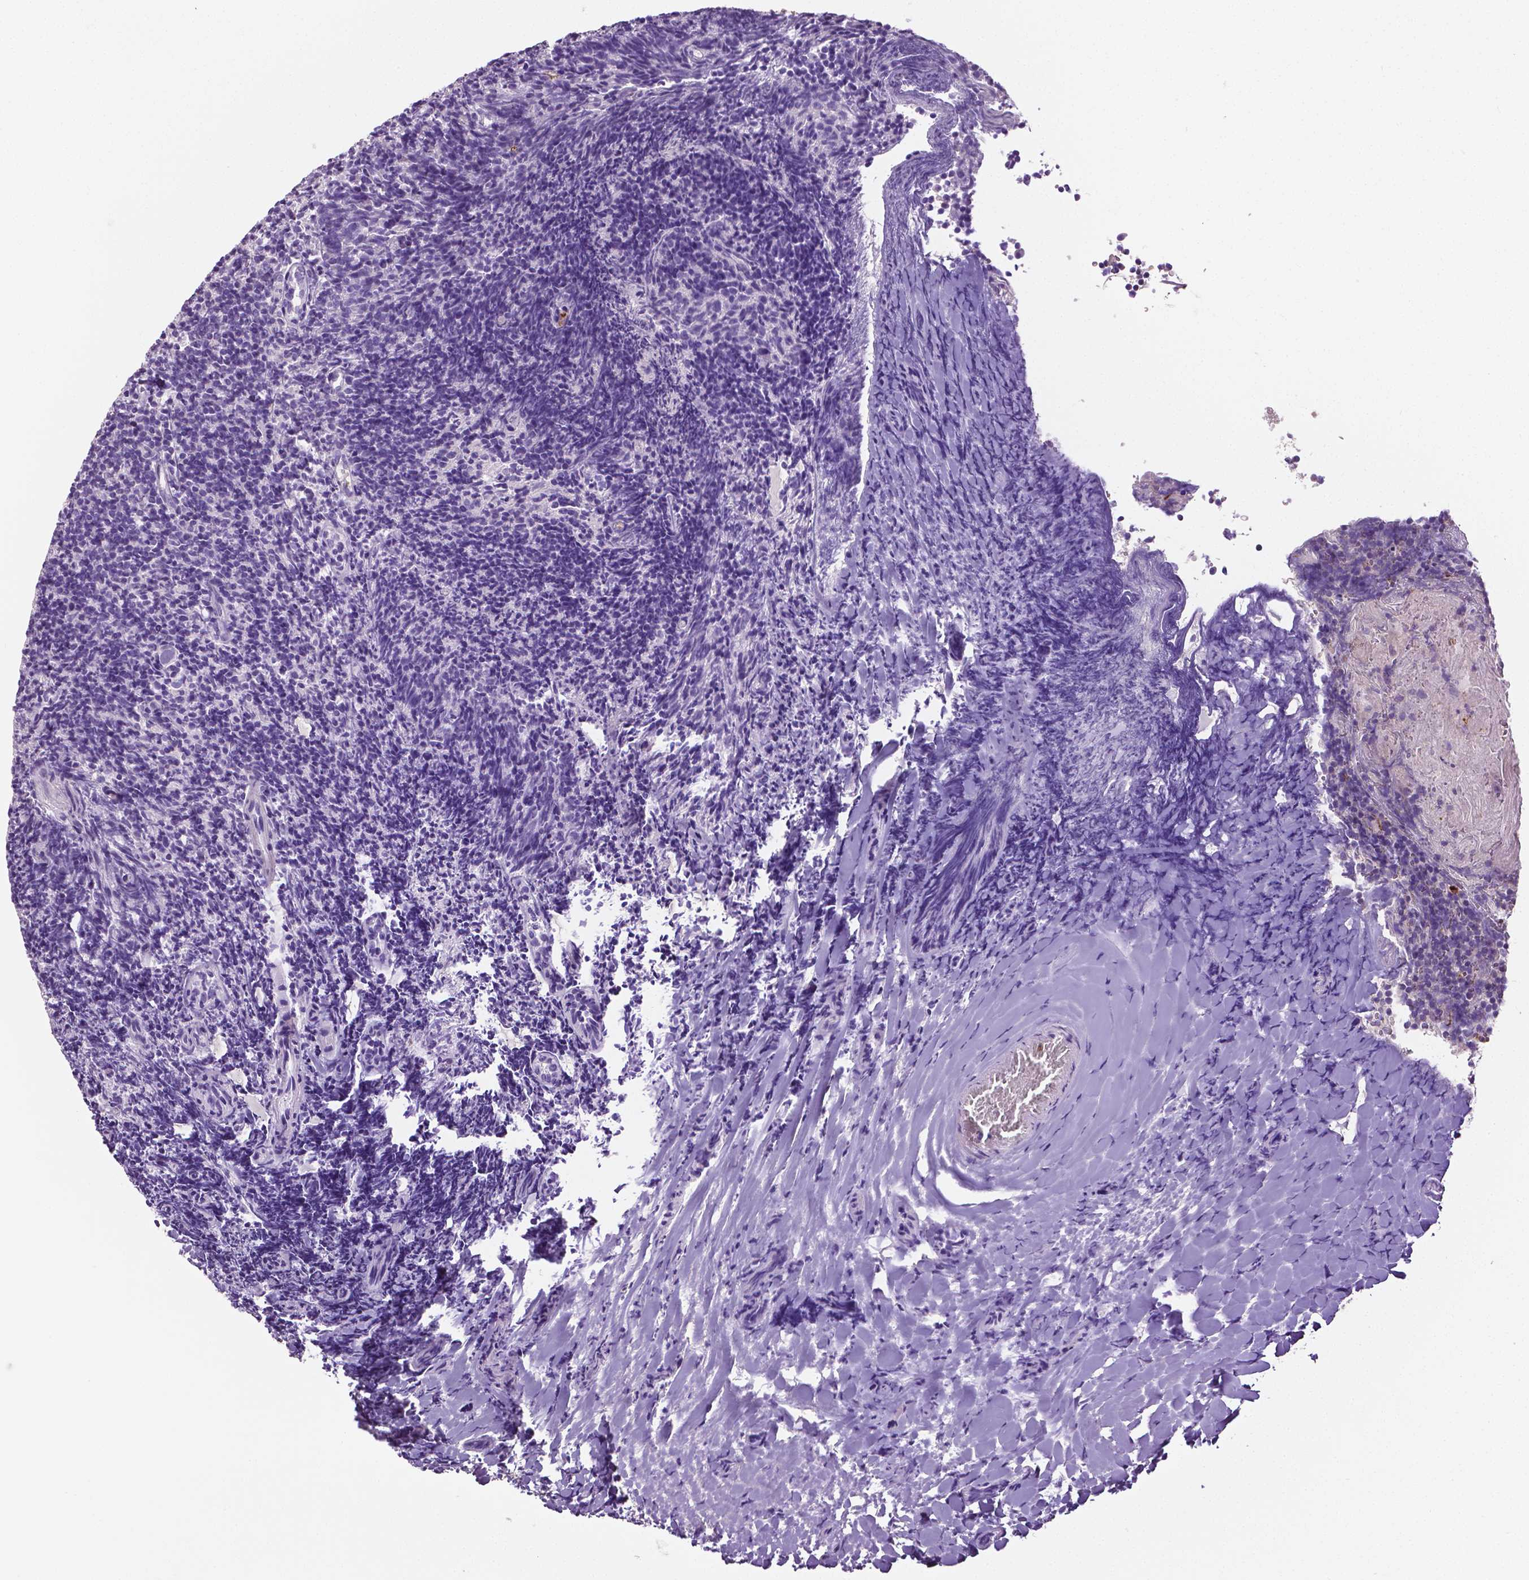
{"staining": {"intensity": "negative", "quantity": "none", "location": "none"}, "tissue": "tonsil", "cell_type": "Germinal center cells", "image_type": "normal", "snomed": [{"axis": "morphology", "description": "Normal tissue, NOS"}, {"axis": "topography", "description": "Tonsil"}], "caption": "A high-resolution micrograph shows IHC staining of unremarkable tonsil, which reveals no significant positivity in germinal center cells. The staining was performed using DAB (3,3'-diaminobenzidine) to visualize the protein expression in brown, while the nuclei were stained in blue with hematoxylin (Magnification: 20x).", "gene": "PTPN5", "patient": {"sex": "female", "age": 10}}